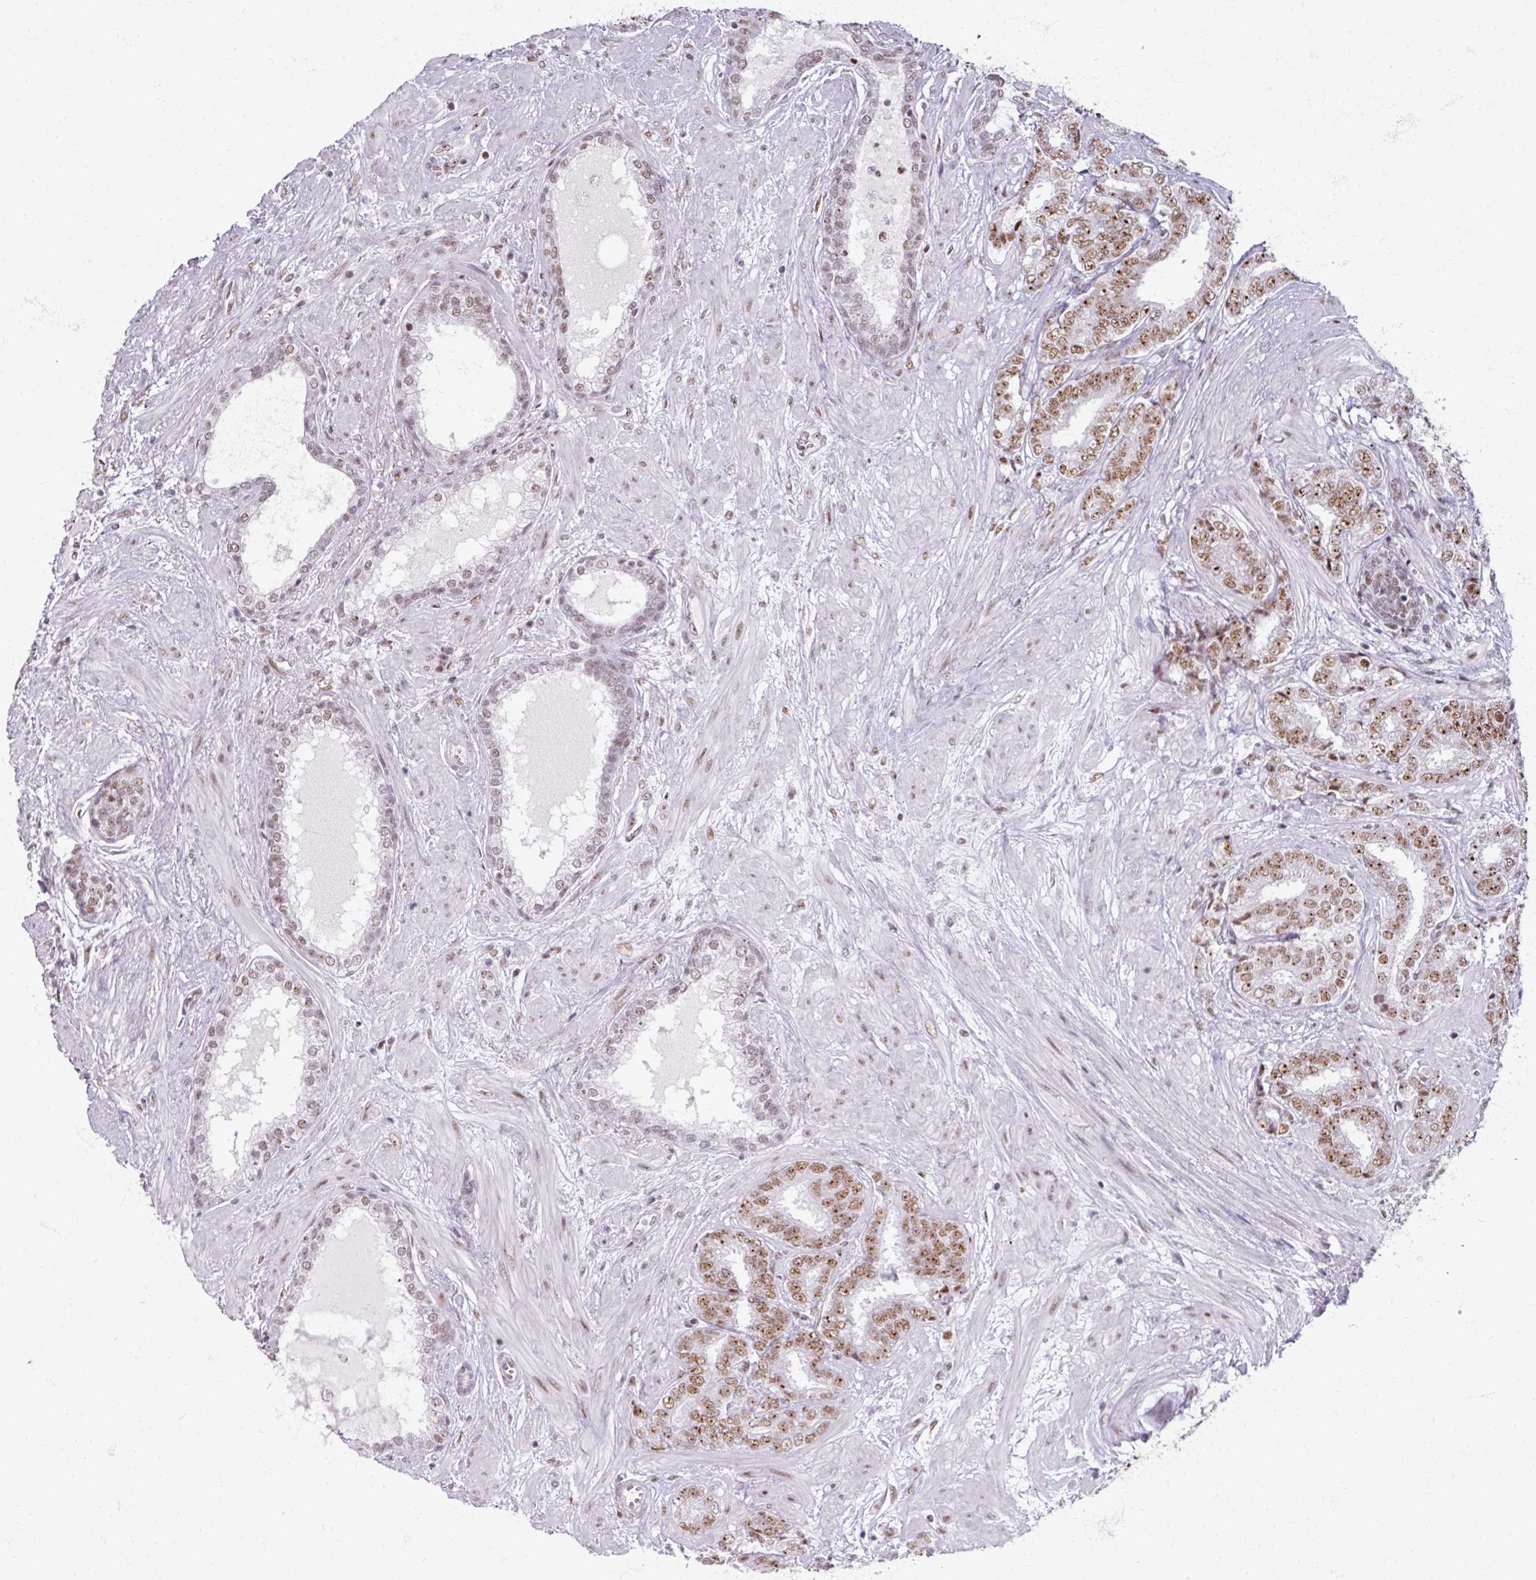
{"staining": {"intensity": "moderate", "quantity": ">75%", "location": "nuclear"}, "tissue": "prostate cancer", "cell_type": "Tumor cells", "image_type": "cancer", "snomed": [{"axis": "morphology", "description": "Adenocarcinoma, High grade"}, {"axis": "topography", "description": "Prostate"}], "caption": "An image of human prostate high-grade adenocarcinoma stained for a protein shows moderate nuclear brown staining in tumor cells.", "gene": "ADAR", "patient": {"sex": "male", "age": 72}}